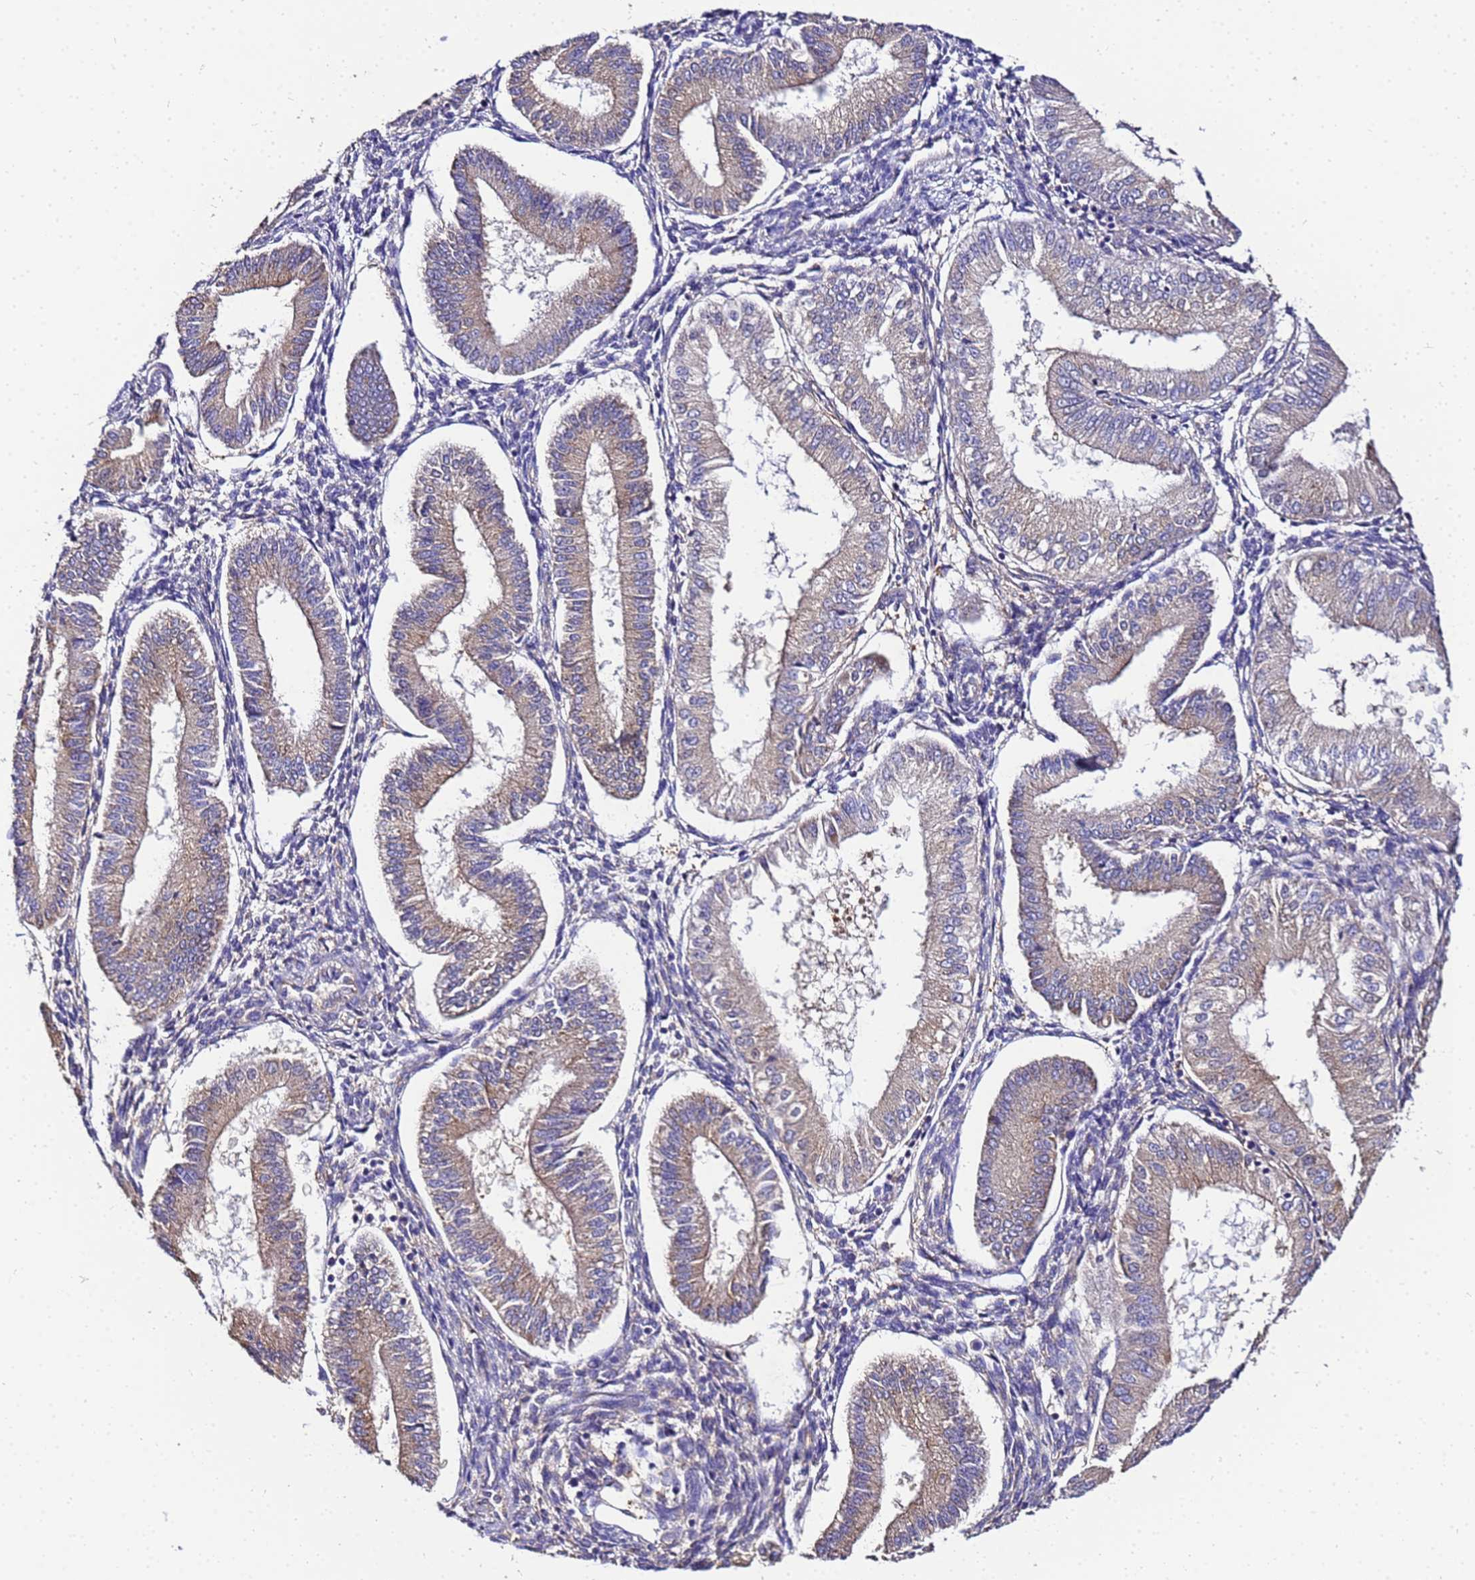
{"staining": {"intensity": "moderate", "quantity": "<25%", "location": "cytoplasmic/membranous"}, "tissue": "endometrium", "cell_type": "Cells in endometrial stroma", "image_type": "normal", "snomed": [{"axis": "morphology", "description": "Normal tissue, NOS"}, {"axis": "topography", "description": "Endometrium"}], "caption": "Protein staining of benign endometrium exhibits moderate cytoplasmic/membranous staining in approximately <25% of cells in endometrial stroma.", "gene": "NARS1", "patient": {"sex": "female", "age": 39}}